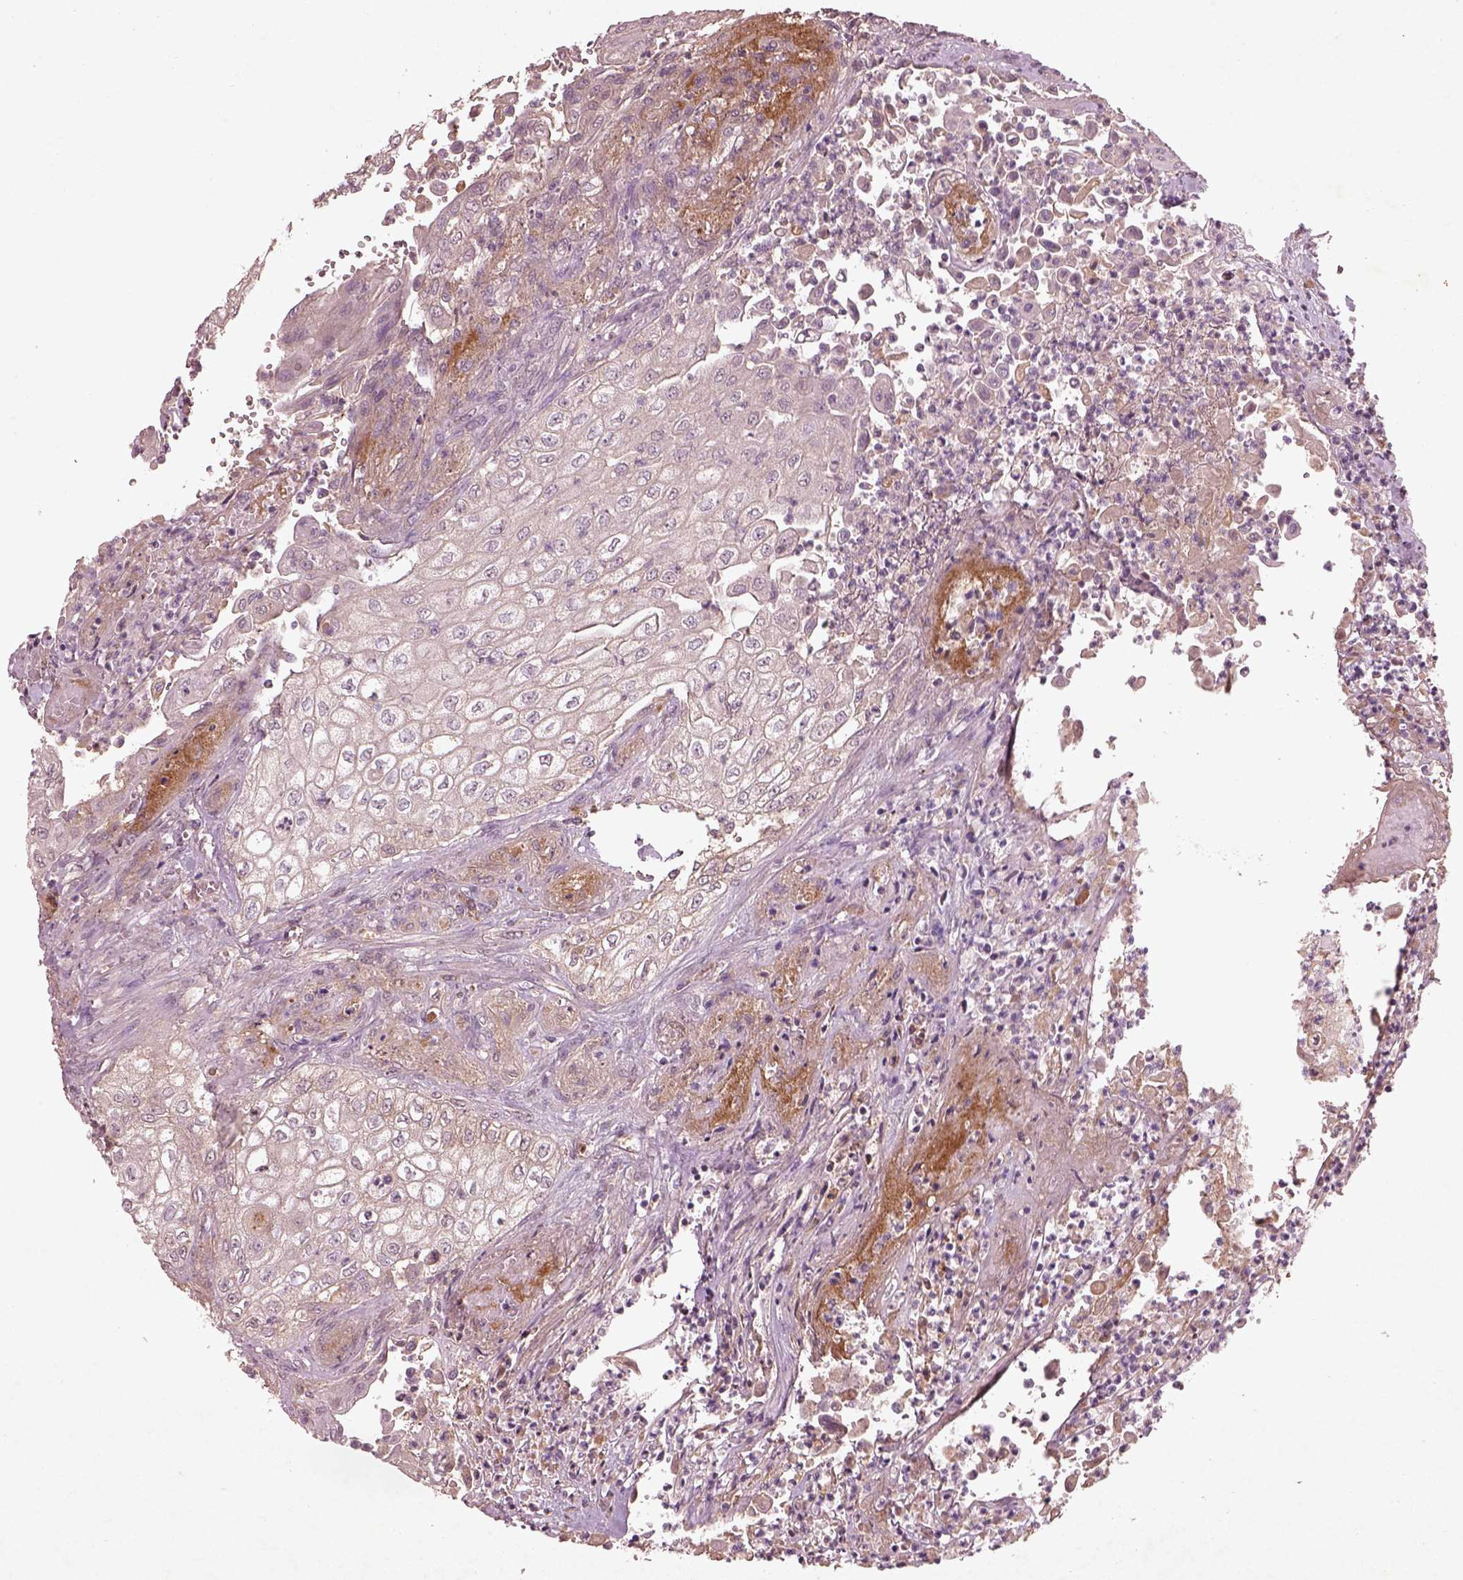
{"staining": {"intensity": "weak", "quantity": "25%-75%", "location": "cytoplasmic/membranous"}, "tissue": "urothelial cancer", "cell_type": "Tumor cells", "image_type": "cancer", "snomed": [{"axis": "morphology", "description": "Urothelial carcinoma, High grade"}, {"axis": "topography", "description": "Urinary bladder"}], "caption": "Immunohistochemistry staining of urothelial cancer, which displays low levels of weak cytoplasmic/membranous positivity in approximately 25%-75% of tumor cells indicating weak cytoplasmic/membranous protein positivity. The staining was performed using DAB (3,3'-diaminobenzidine) (brown) for protein detection and nuclei were counterstained in hematoxylin (blue).", "gene": "FAM234A", "patient": {"sex": "male", "age": 62}}